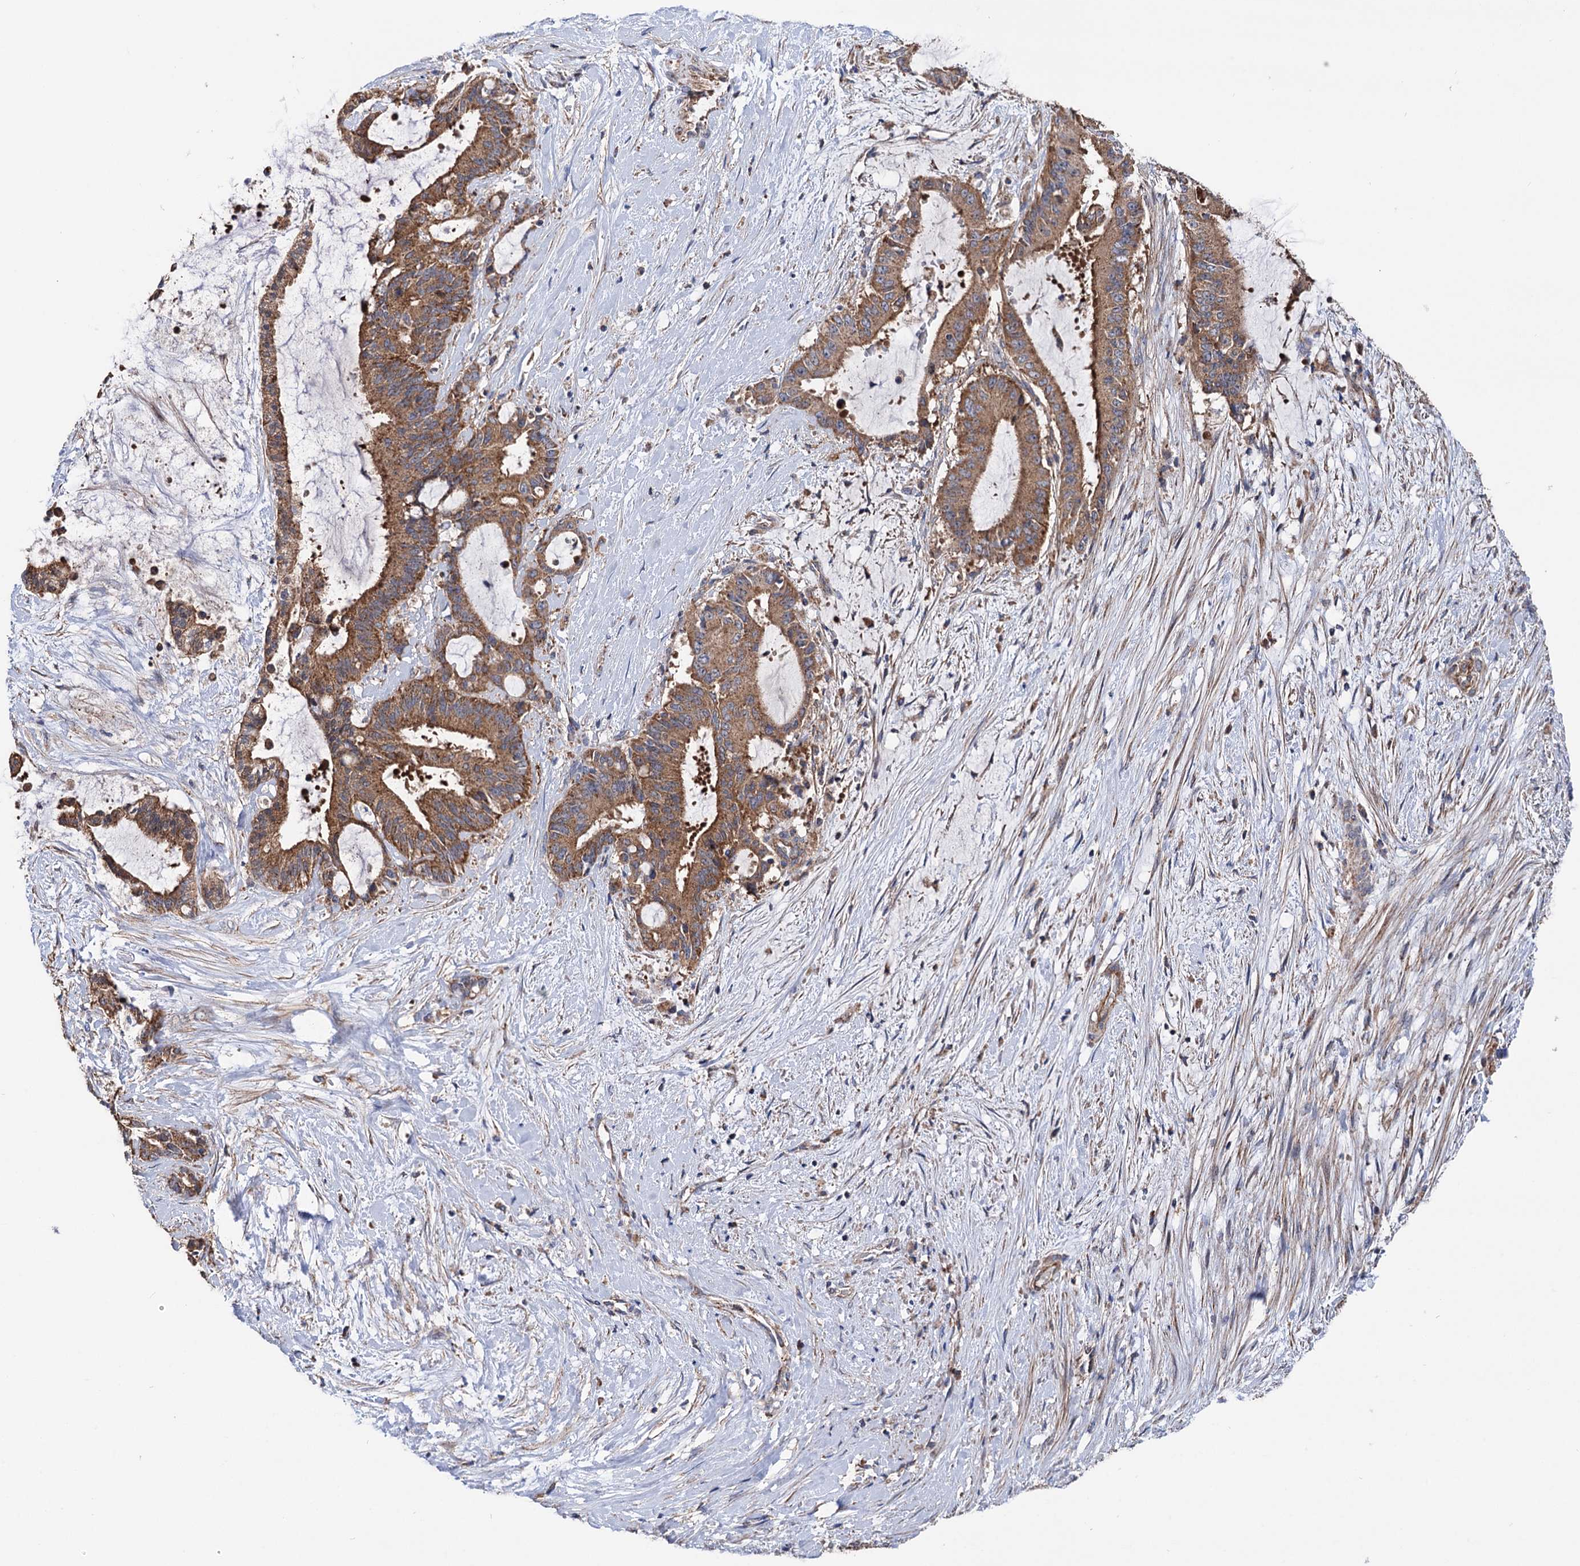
{"staining": {"intensity": "moderate", "quantity": ">75%", "location": "cytoplasmic/membranous"}, "tissue": "liver cancer", "cell_type": "Tumor cells", "image_type": "cancer", "snomed": [{"axis": "morphology", "description": "Normal tissue, NOS"}, {"axis": "morphology", "description": "Cholangiocarcinoma"}, {"axis": "topography", "description": "Liver"}, {"axis": "topography", "description": "Peripheral nerve tissue"}], "caption": "IHC micrograph of liver cancer stained for a protein (brown), which displays medium levels of moderate cytoplasmic/membranous positivity in about >75% of tumor cells.", "gene": "SUCLA2", "patient": {"sex": "female", "age": 73}}